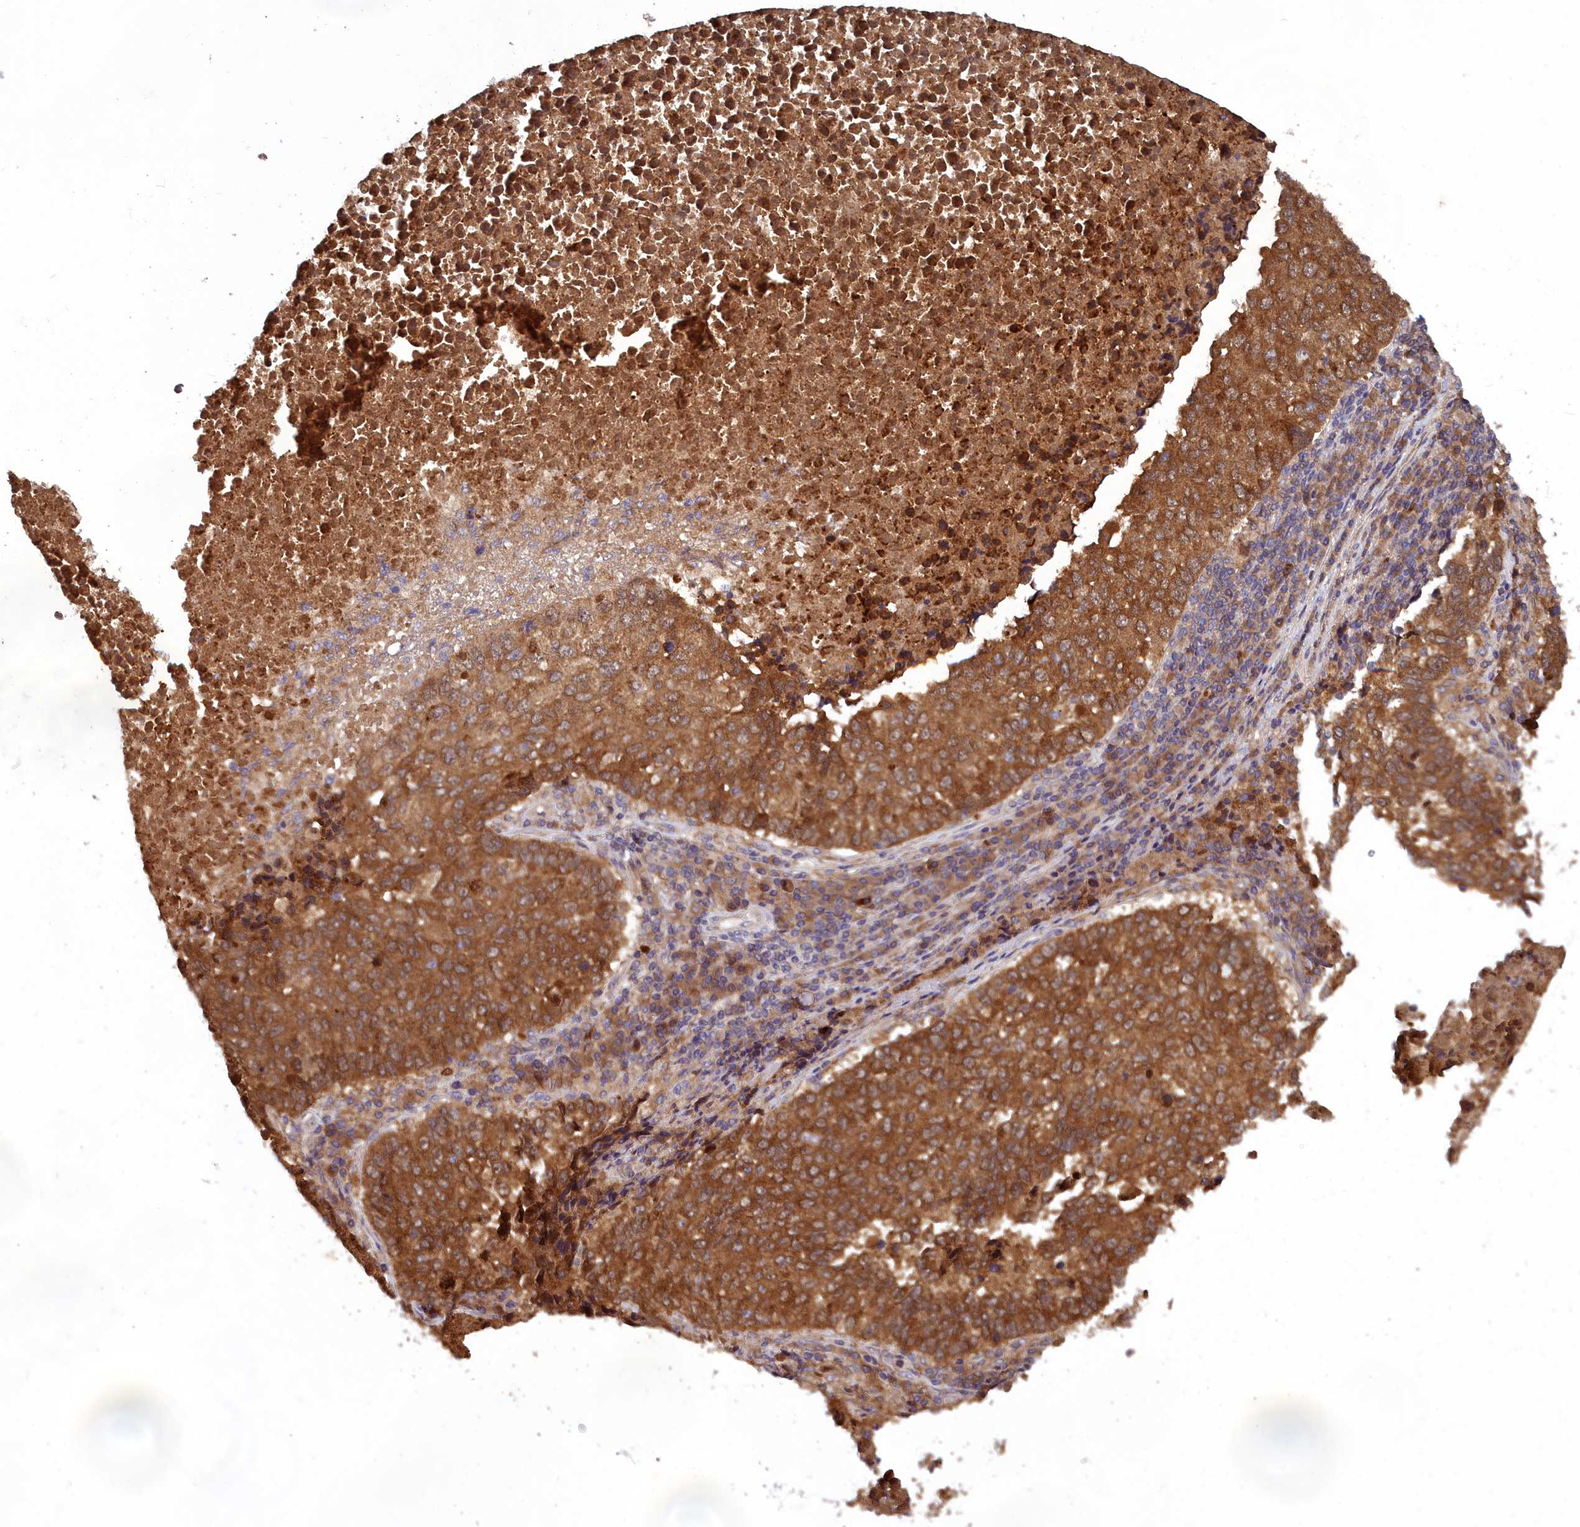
{"staining": {"intensity": "strong", "quantity": ">75%", "location": "cytoplasmic/membranous"}, "tissue": "lung cancer", "cell_type": "Tumor cells", "image_type": "cancer", "snomed": [{"axis": "morphology", "description": "Squamous cell carcinoma, NOS"}, {"axis": "topography", "description": "Lung"}], "caption": "Immunohistochemical staining of human lung cancer demonstrates high levels of strong cytoplasmic/membranous staining in about >75% of tumor cells. (DAB IHC with brightfield microscopy, high magnification).", "gene": "CCDC15", "patient": {"sex": "male", "age": 73}}